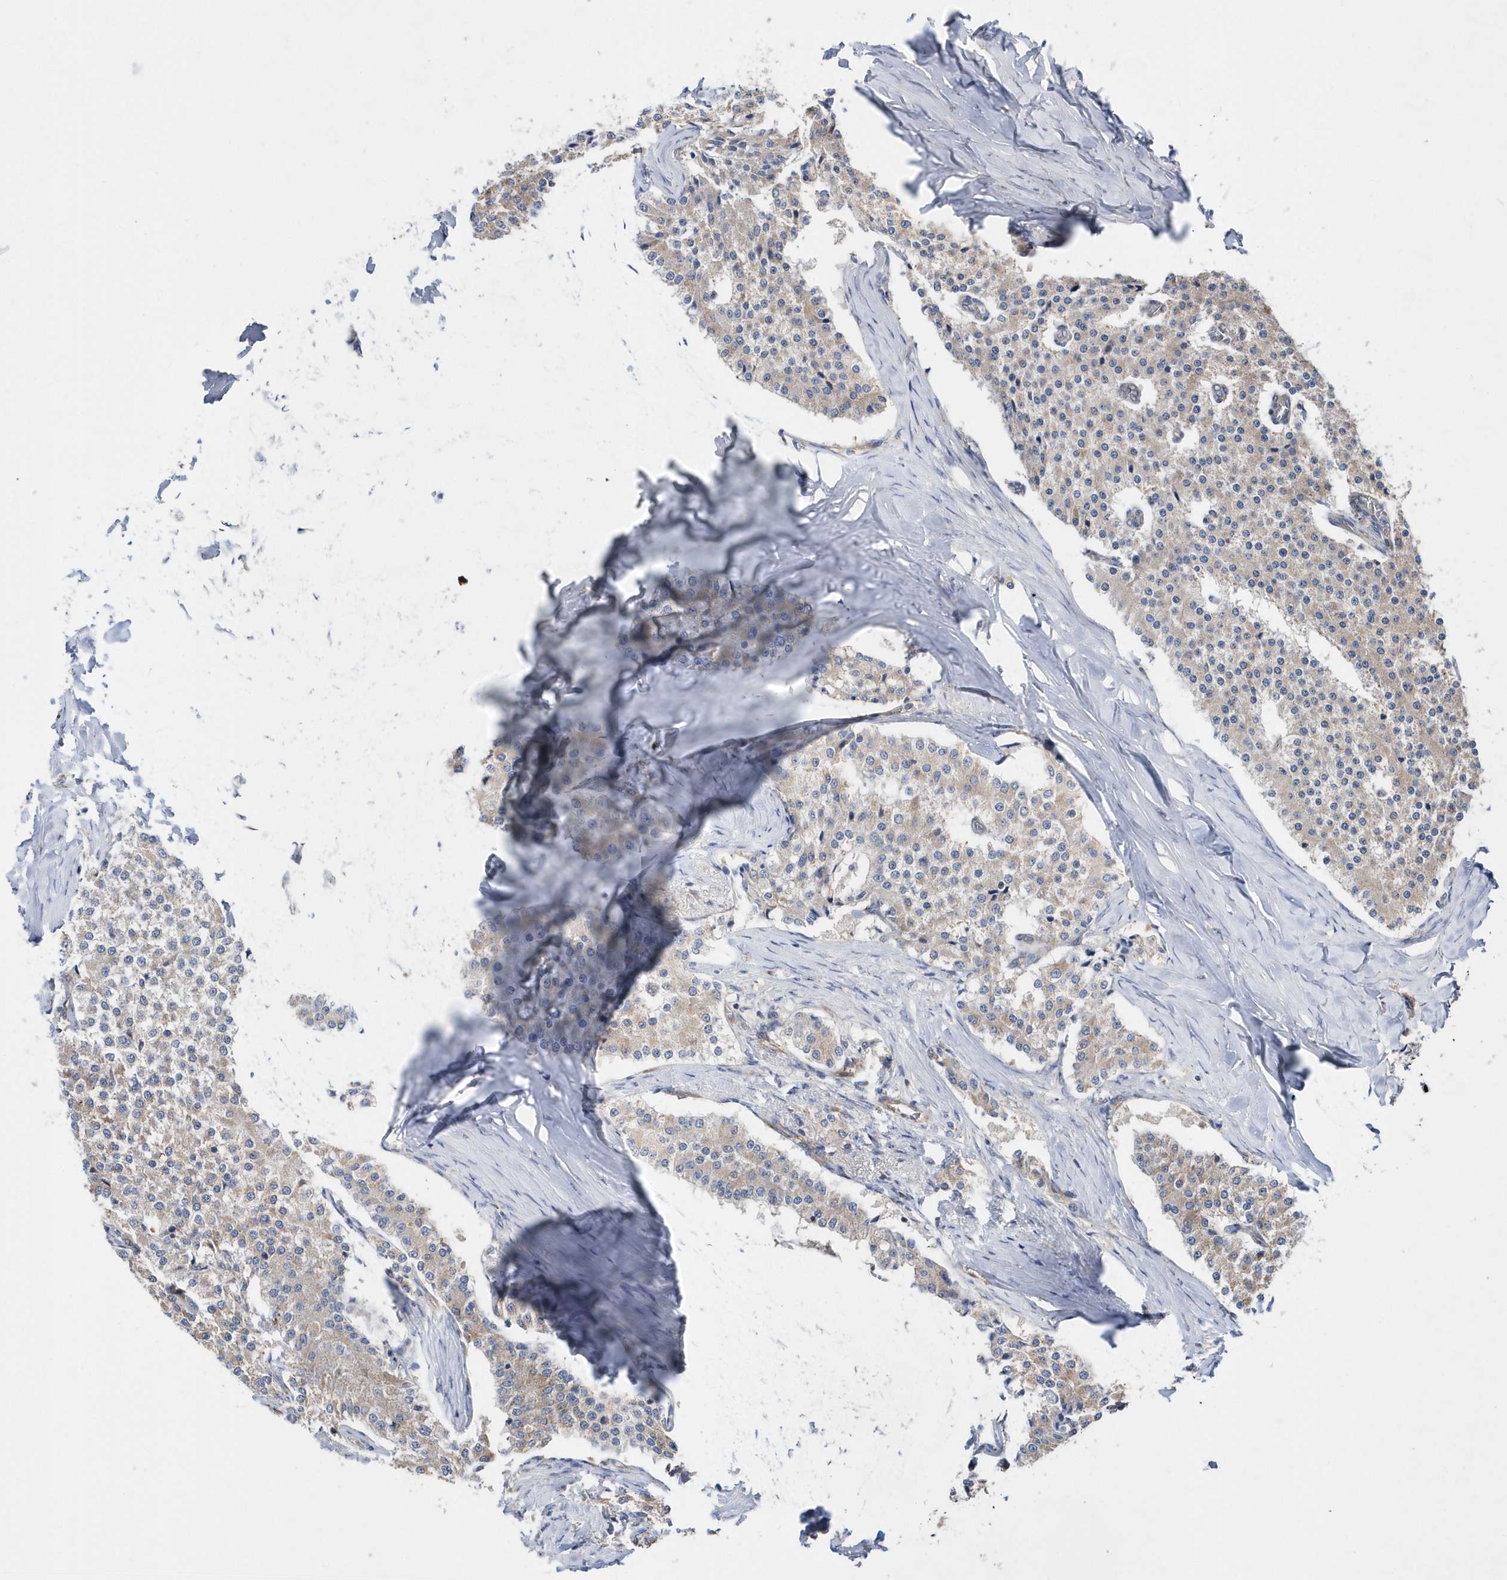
{"staining": {"intensity": "weak", "quantity": "<25%", "location": "cytoplasmic/membranous"}, "tissue": "carcinoid", "cell_type": "Tumor cells", "image_type": "cancer", "snomed": [{"axis": "morphology", "description": "Carcinoid, malignant, NOS"}, {"axis": "topography", "description": "Colon"}], "caption": "Carcinoid was stained to show a protein in brown. There is no significant staining in tumor cells.", "gene": "JKAMP", "patient": {"sex": "female", "age": 52}}